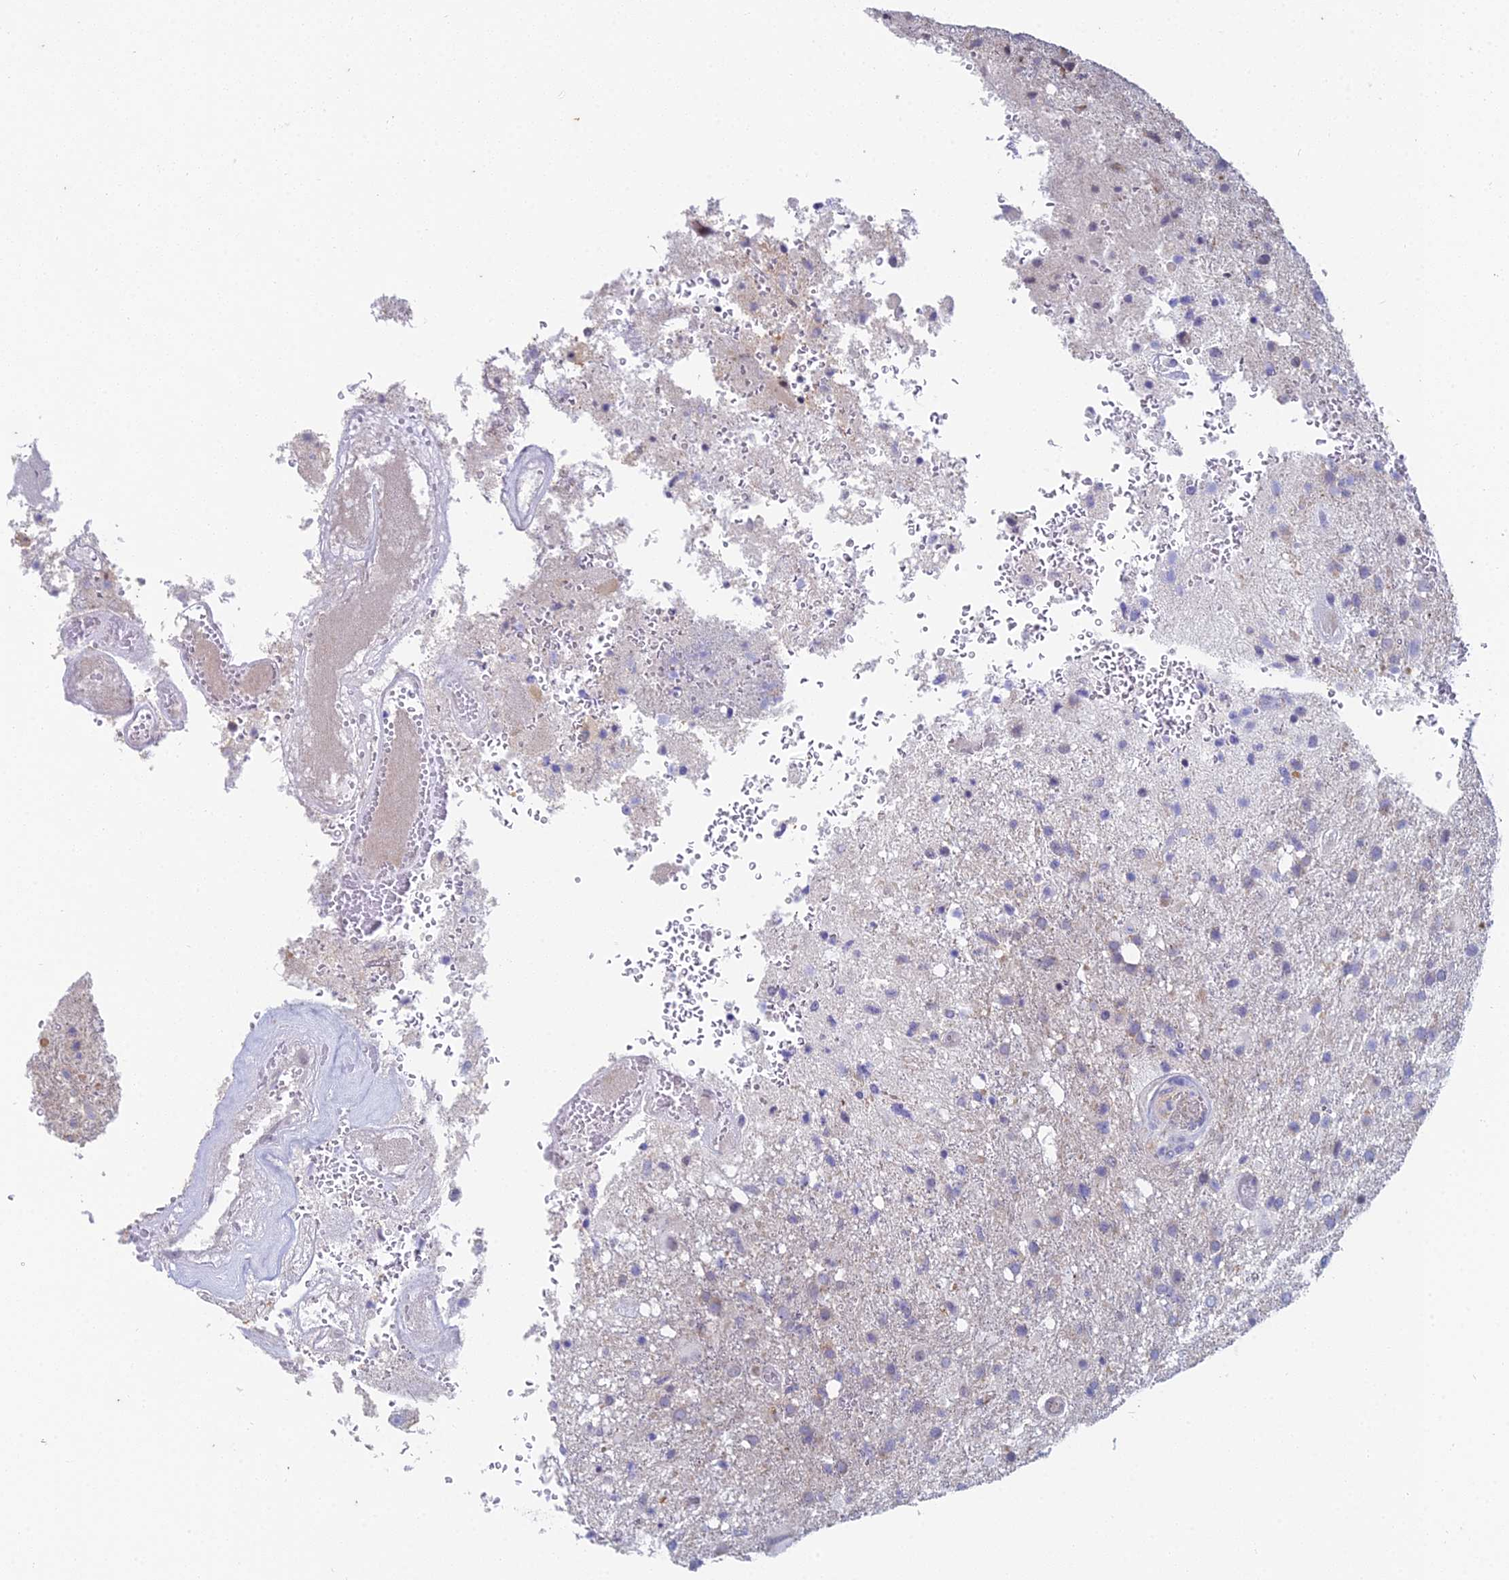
{"staining": {"intensity": "negative", "quantity": "none", "location": "none"}, "tissue": "glioma", "cell_type": "Tumor cells", "image_type": "cancer", "snomed": [{"axis": "morphology", "description": "Glioma, malignant, High grade"}, {"axis": "topography", "description": "Brain"}], "caption": "Tumor cells are negative for protein expression in human malignant glioma (high-grade).", "gene": "EEF2KMT", "patient": {"sex": "female", "age": 74}}